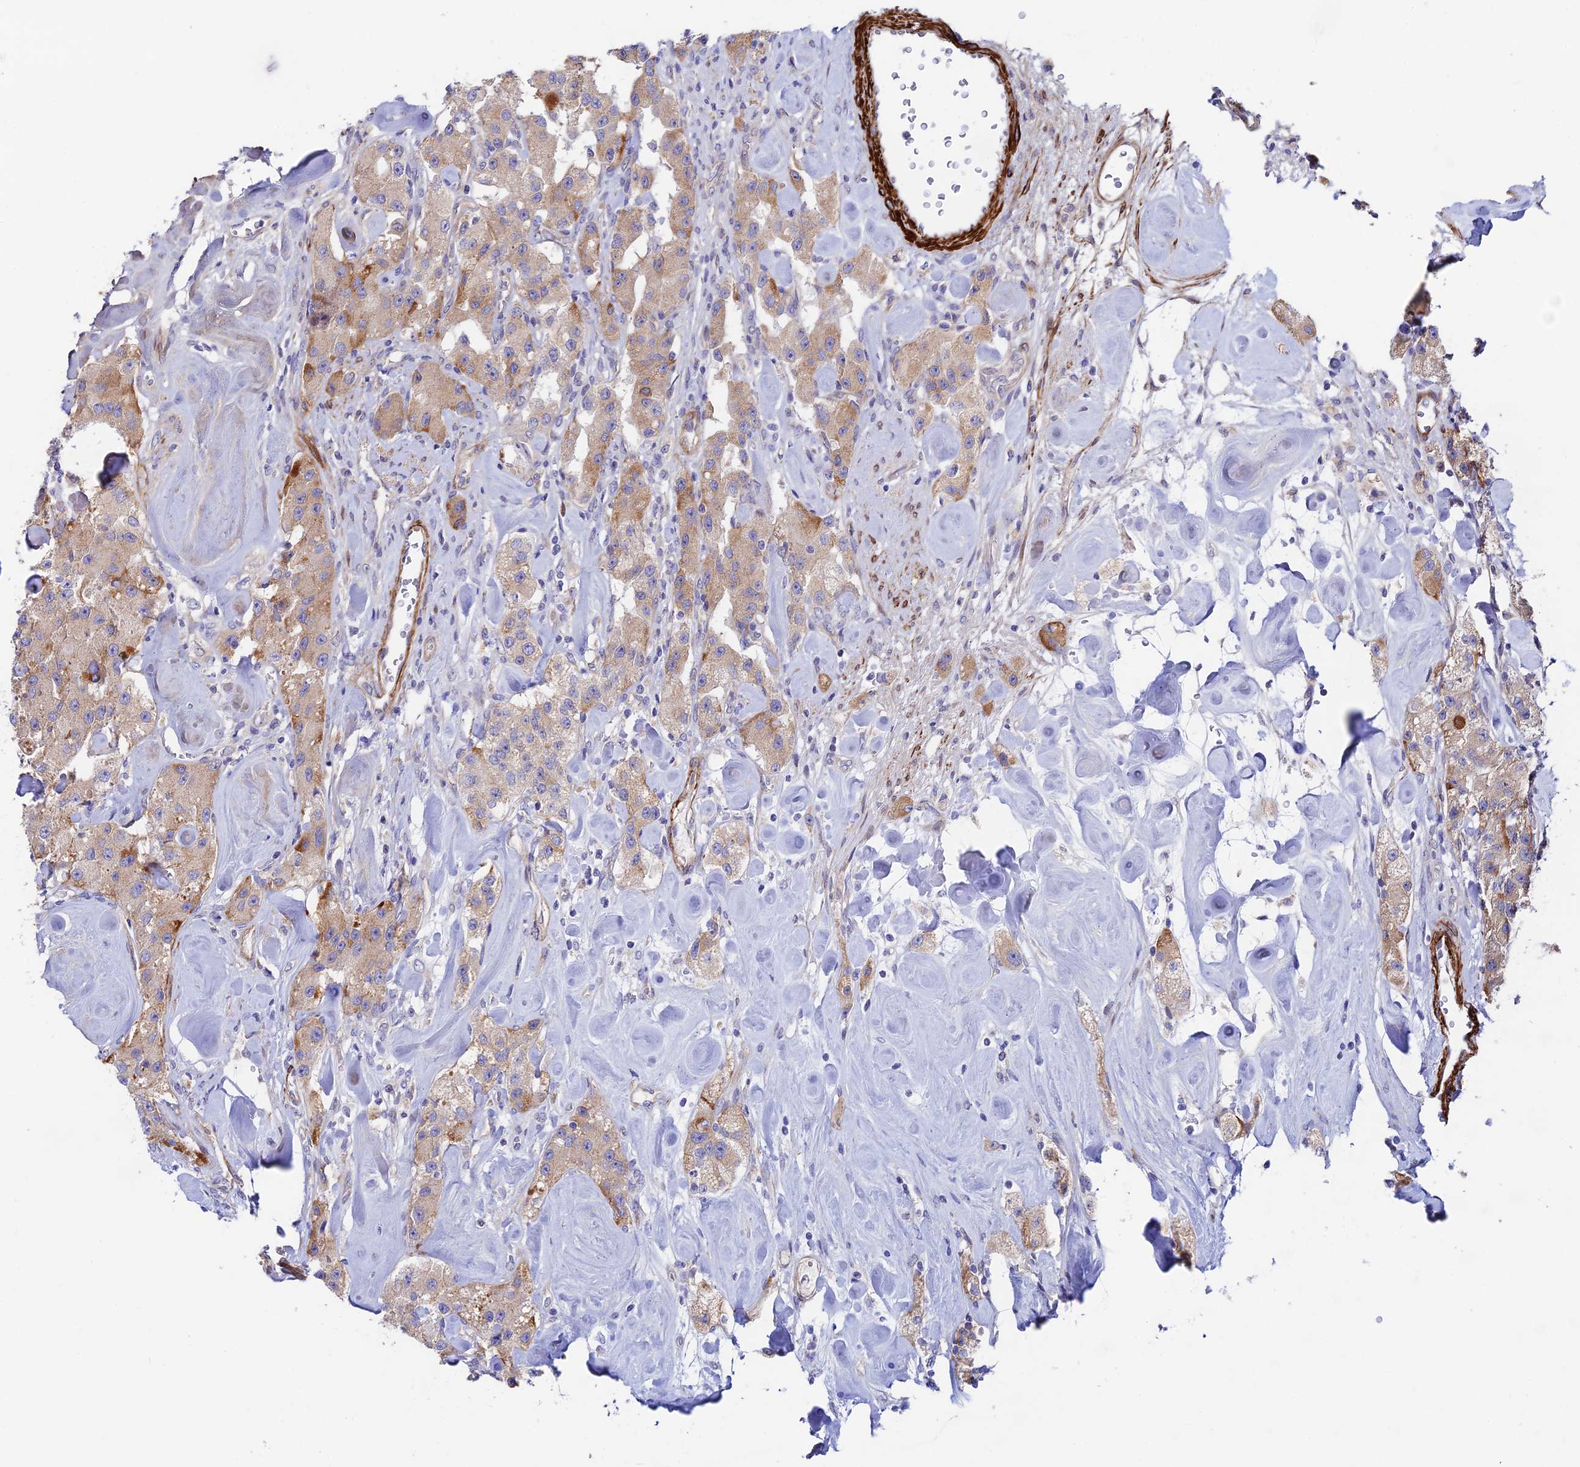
{"staining": {"intensity": "moderate", "quantity": "25%-75%", "location": "cytoplasmic/membranous"}, "tissue": "carcinoid", "cell_type": "Tumor cells", "image_type": "cancer", "snomed": [{"axis": "morphology", "description": "Carcinoid, malignant, NOS"}, {"axis": "topography", "description": "Pancreas"}], "caption": "Protein analysis of carcinoid tissue exhibits moderate cytoplasmic/membranous expression in about 25%-75% of tumor cells.", "gene": "ANKRD50", "patient": {"sex": "male", "age": 41}}